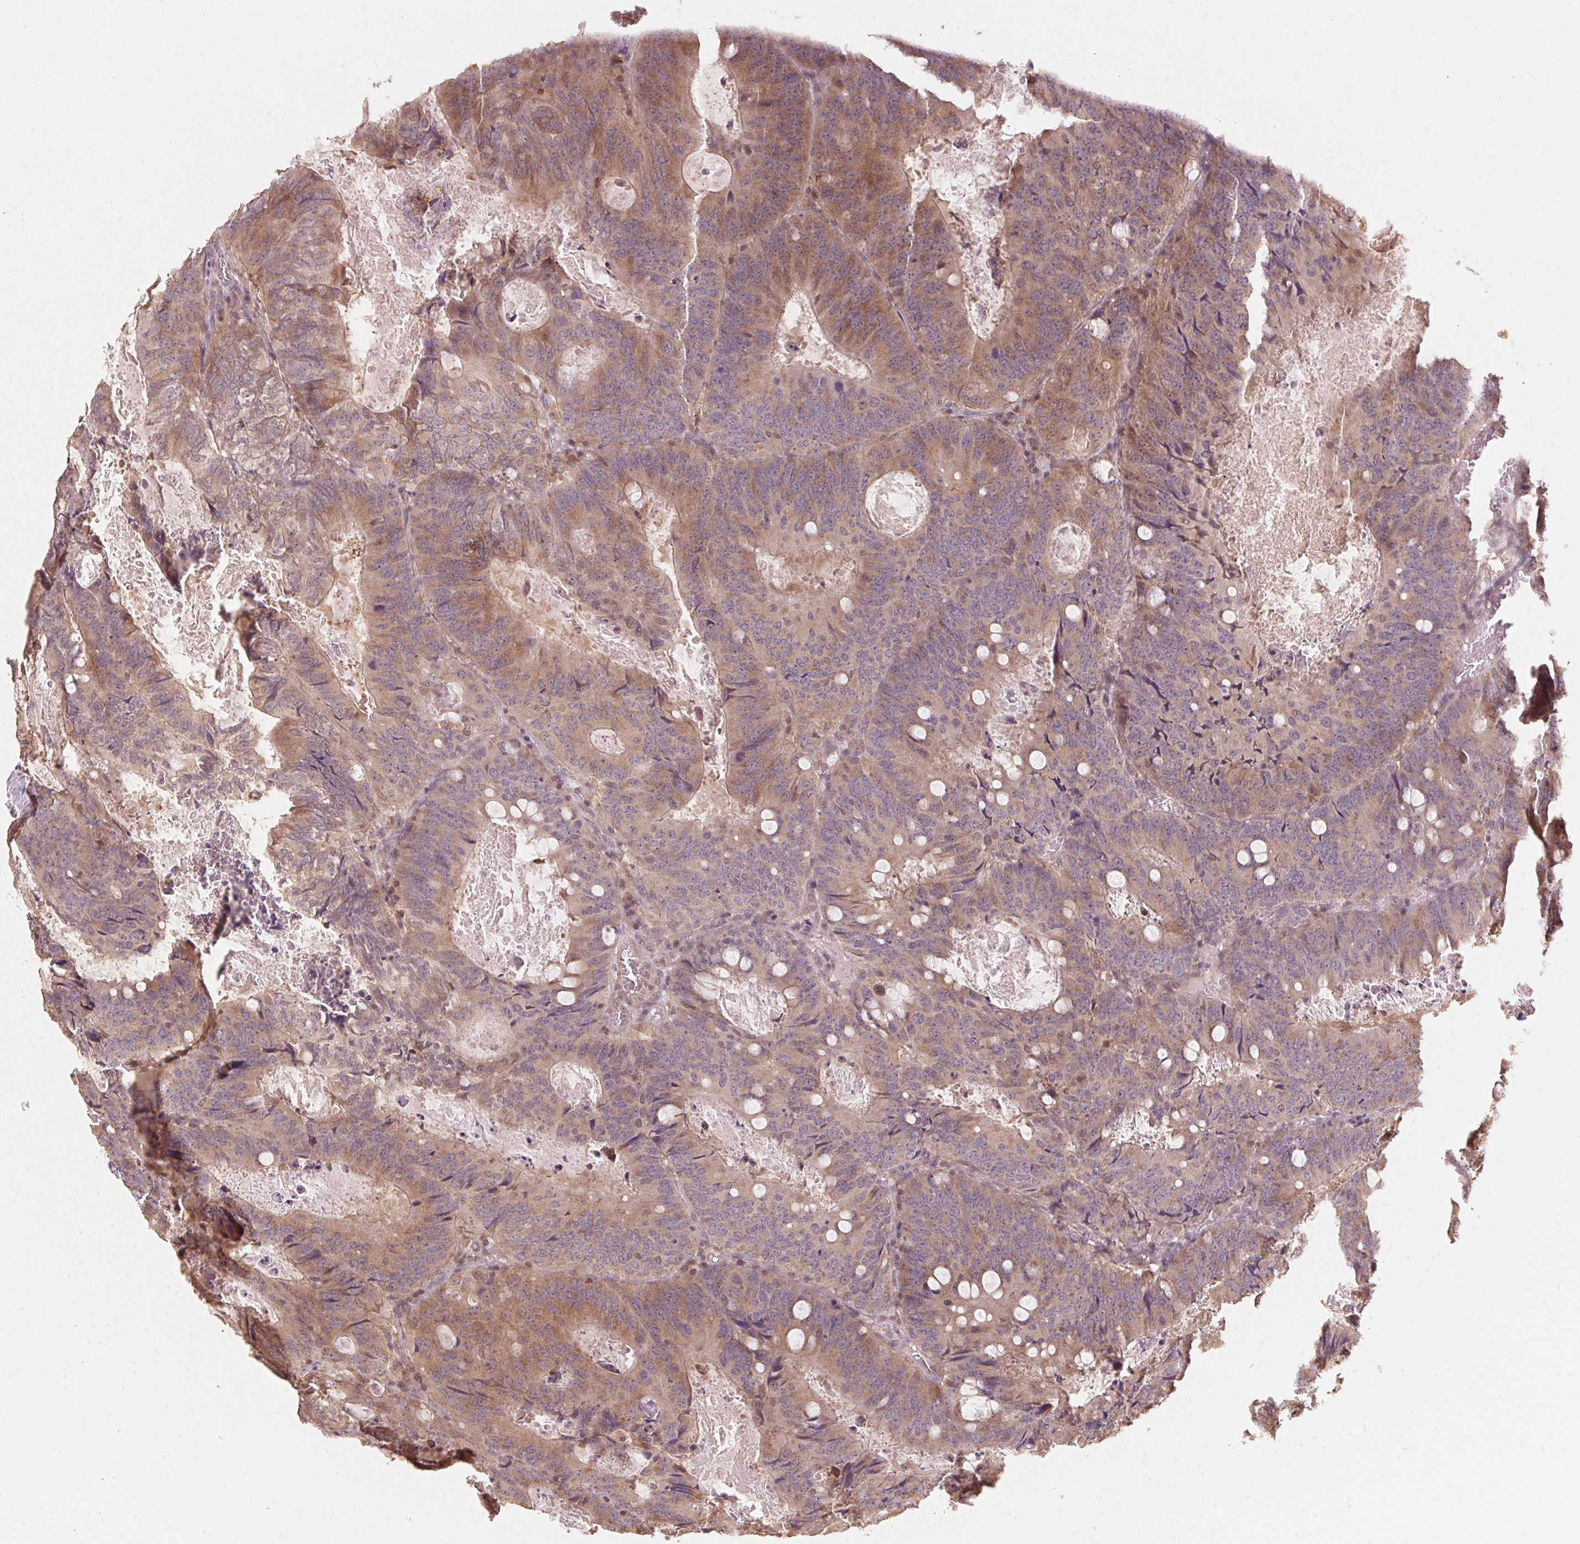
{"staining": {"intensity": "moderate", "quantity": ">75%", "location": "cytoplasmic/membranous"}, "tissue": "colorectal cancer", "cell_type": "Tumor cells", "image_type": "cancer", "snomed": [{"axis": "morphology", "description": "Adenocarcinoma, NOS"}, {"axis": "topography", "description": "Colon"}], "caption": "Immunohistochemical staining of human colorectal cancer shows medium levels of moderate cytoplasmic/membranous protein positivity in about >75% of tumor cells. (DAB (3,3'-diaminobenzidine) IHC with brightfield microscopy, high magnification).", "gene": "C2orf73", "patient": {"sex": "male", "age": 67}}